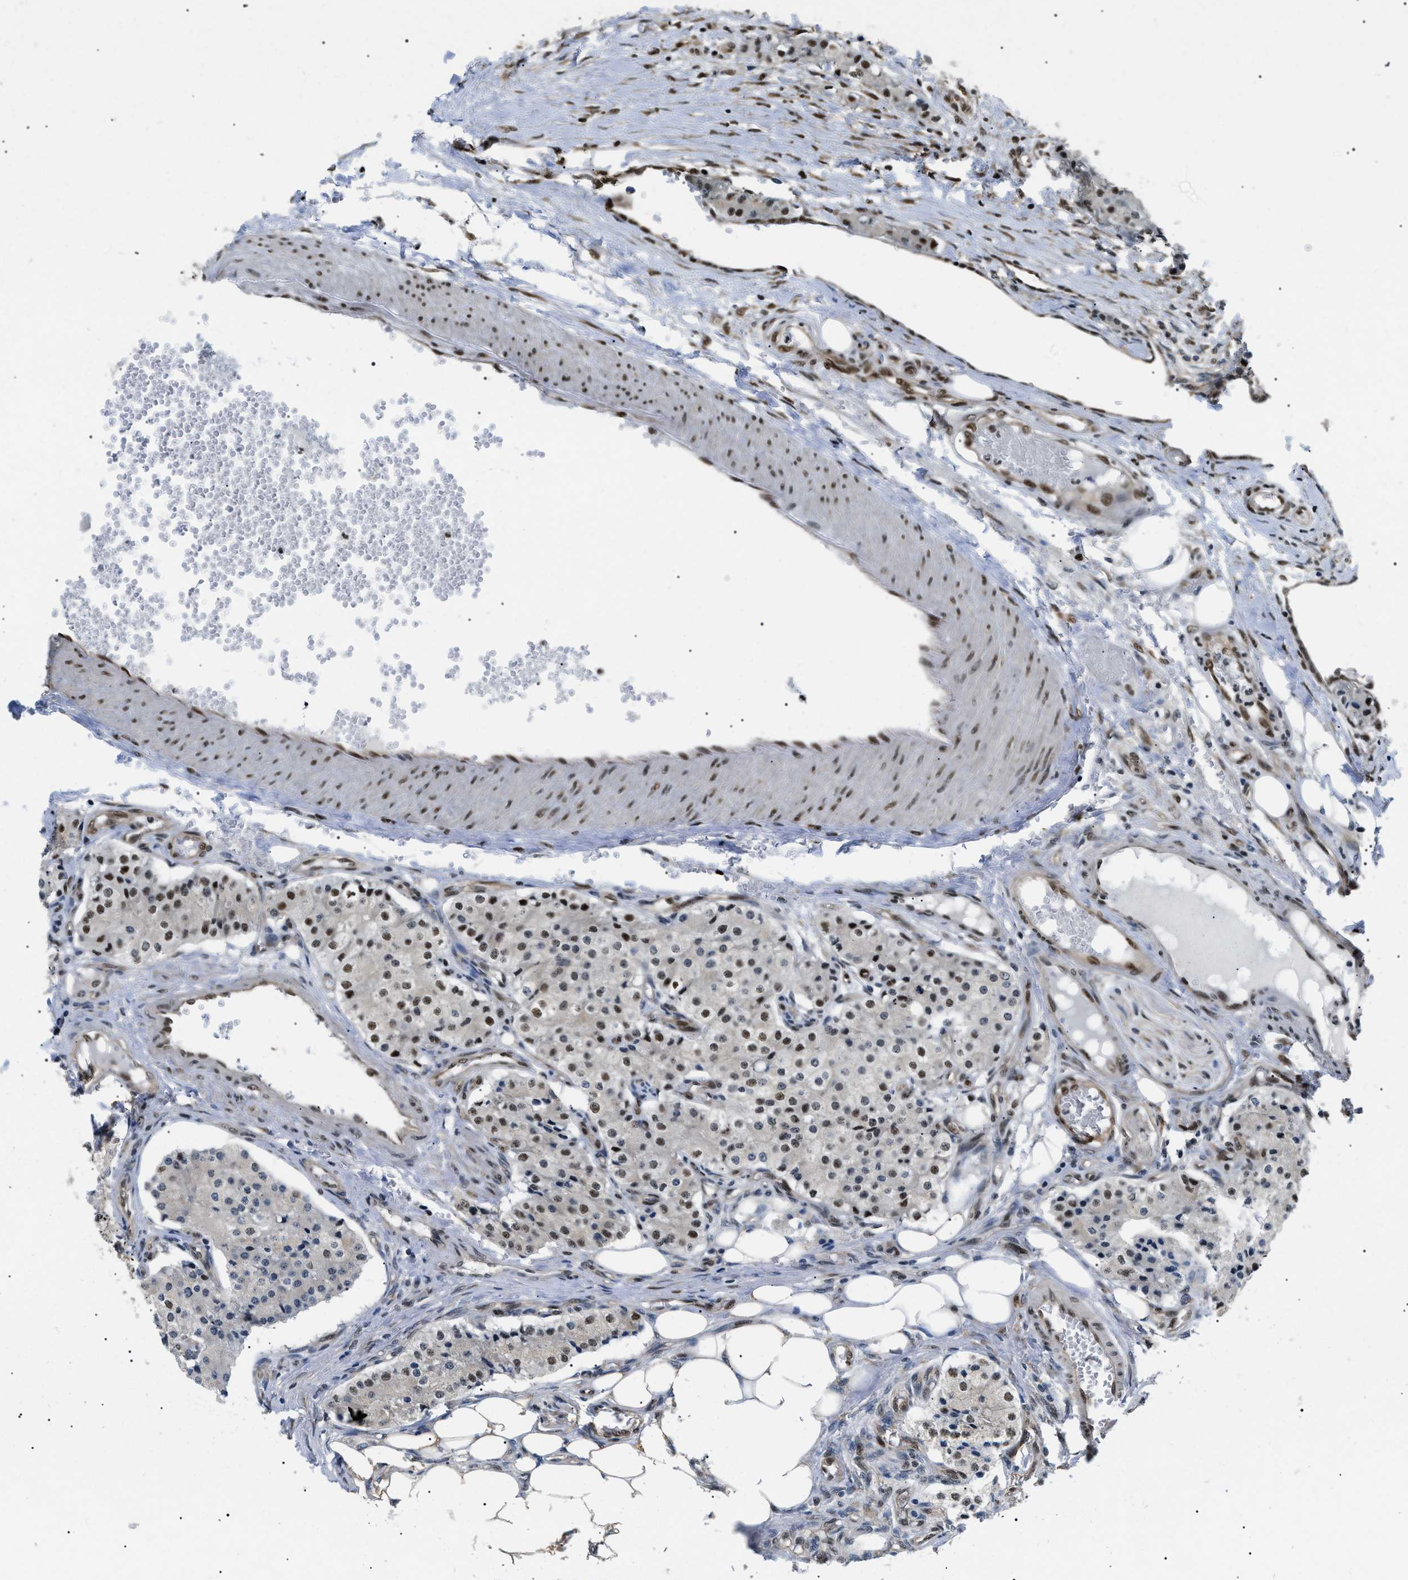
{"staining": {"intensity": "moderate", "quantity": "25%-75%", "location": "nuclear"}, "tissue": "carcinoid", "cell_type": "Tumor cells", "image_type": "cancer", "snomed": [{"axis": "morphology", "description": "Carcinoid, malignant, NOS"}, {"axis": "topography", "description": "Colon"}], "caption": "IHC of human malignant carcinoid exhibits medium levels of moderate nuclear expression in approximately 25%-75% of tumor cells.", "gene": "CWC25", "patient": {"sex": "female", "age": 52}}